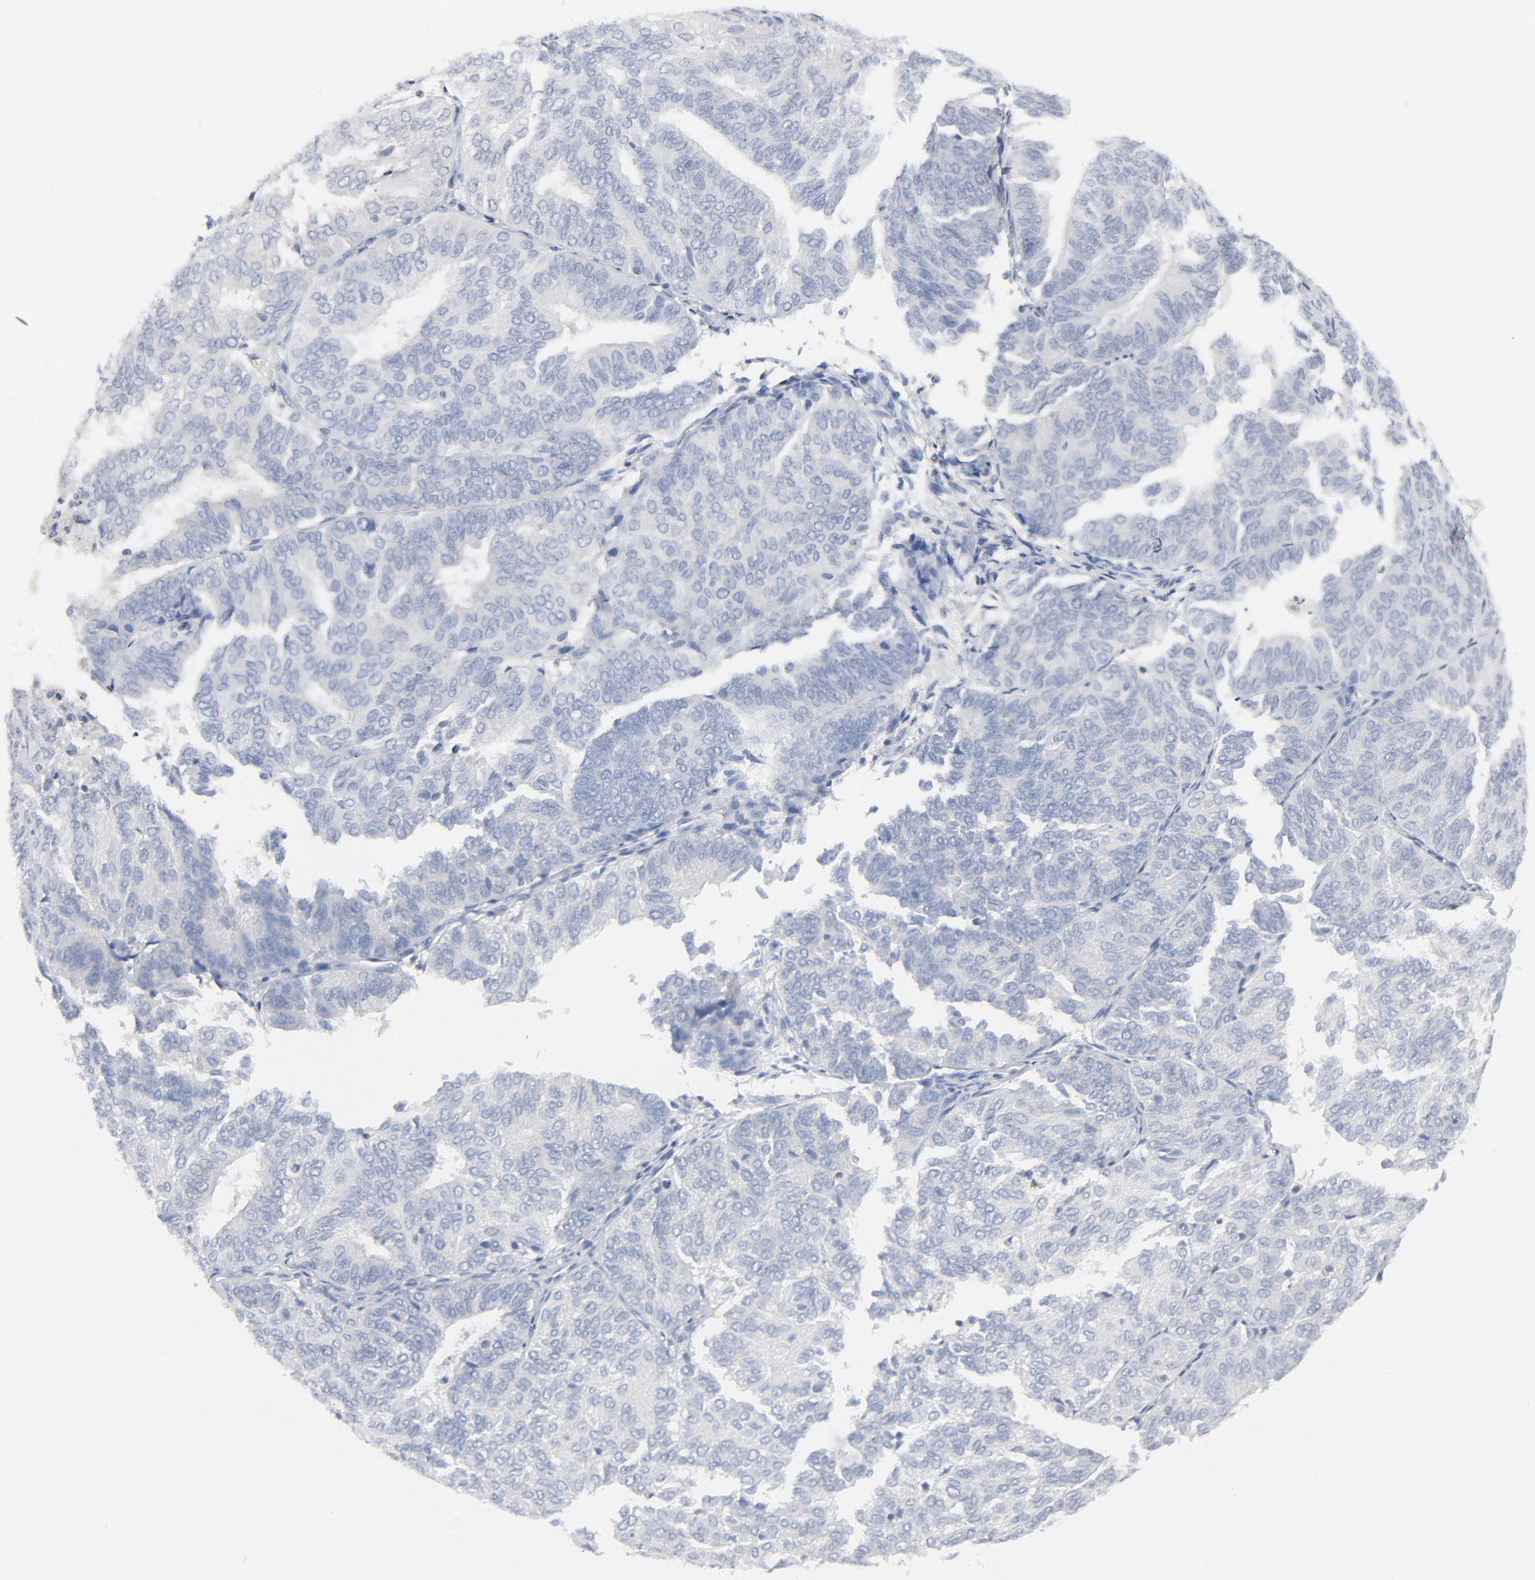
{"staining": {"intensity": "negative", "quantity": "none", "location": "none"}, "tissue": "endometrial cancer", "cell_type": "Tumor cells", "image_type": "cancer", "snomed": [{"axis": "morphology", "description": "Adenocarcinoma, NOS"}, {"axis": "topography", "description": "Endometrium"}], "caption": "This is an immunohistochemistry (IHC) image of human adenocarcinoma (endometrial). There is no staining in tumor cells.", "gene": "PTK2B", "patient": {"sex": "female", "age": 59}}